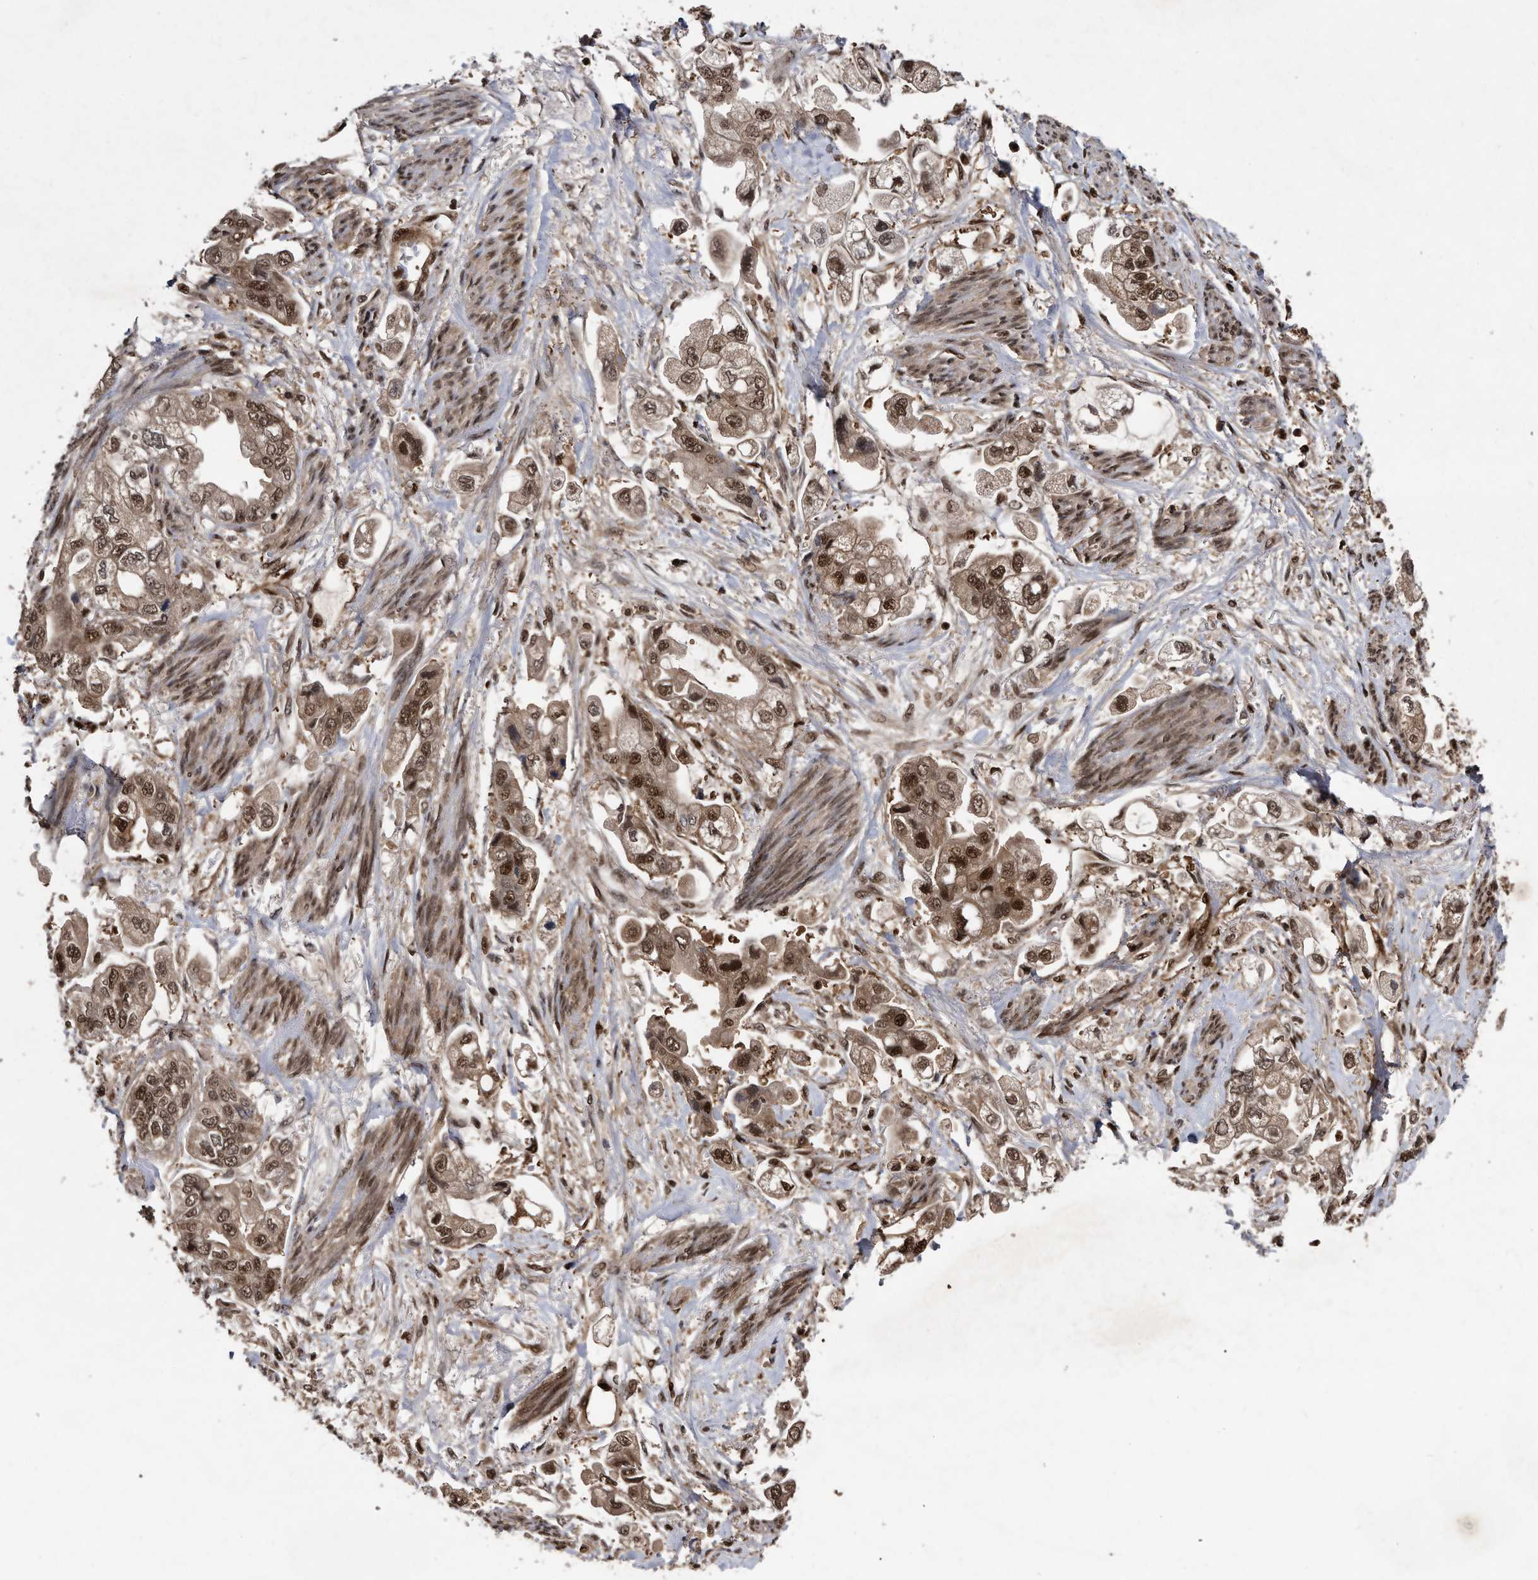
{"staining": {"intensity": "moderate", "quantity": ">75%", "location": "cytoplasmic/membranous,nuclear"}, "tissue": "stomach cancer", "cell_type": "Tumor cells", "image_type": "cancer", "snomed": [{"axis": "morphology", "description": "Adenocarcinoma, NOS"}, {"axis": "topography", "description": "Stomach"}], "caption": "Stomach cancer stained for a protein (brown) reveals moderate cytoplasmic/membranous and nuclear positive staining in approximately >75% of tumor cells.", "gene": "RAD23B", "patient": {"sex": "male", "age": 62}}